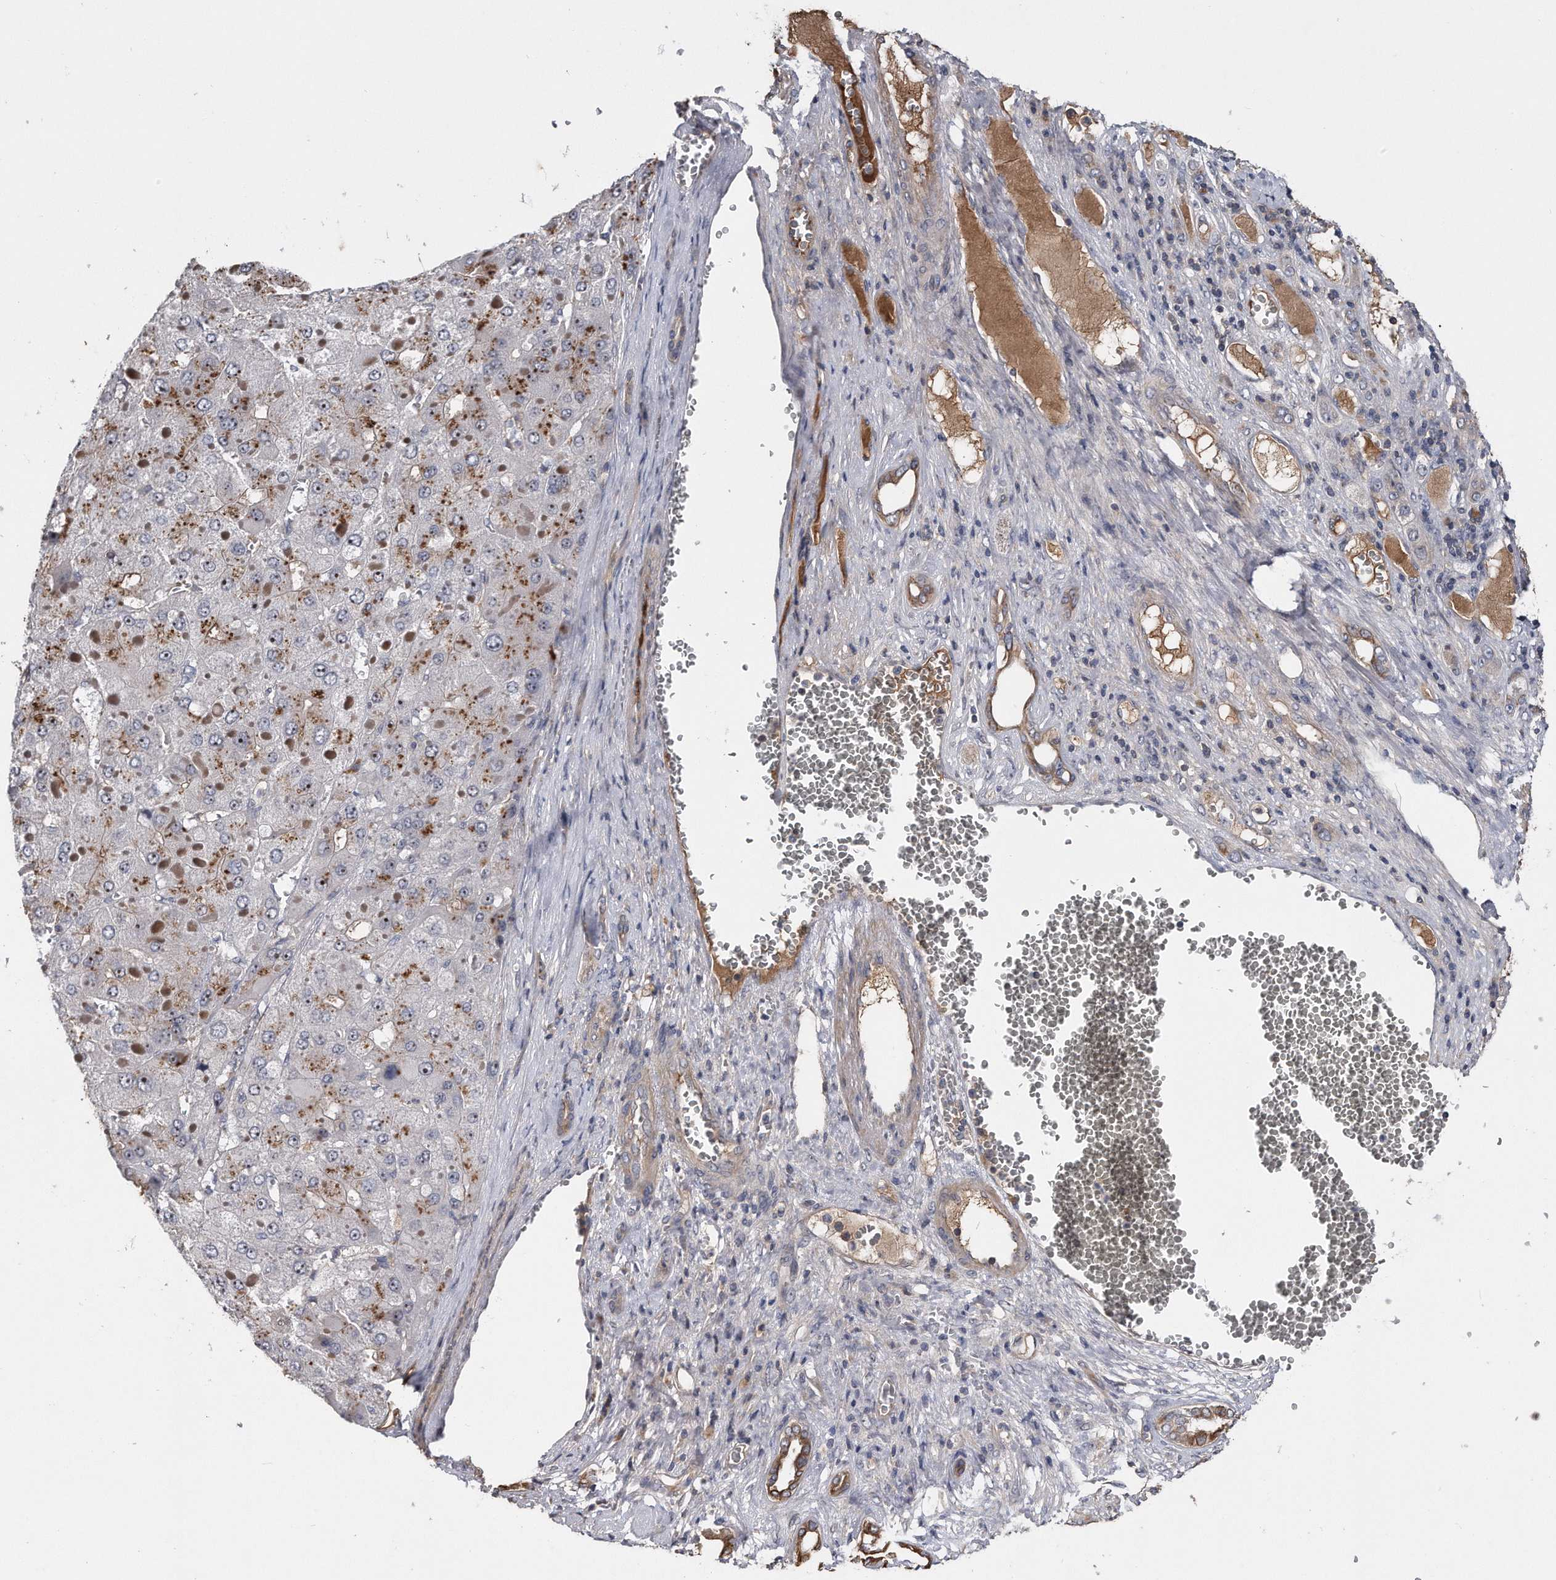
{"staining": {"intensity": "strong", "quantity": "25%-75%", "location": "cytoplasmic/membranous,nuclear"}, "tissue": "liver cancer", "cell_type": "Tumor cells", "image_type": "cancer", "snomed": [{"axis": "morphology", "description": "Carcinoma, Hepatocellular, NOS"}, {"axis": "topography", "description": "Liver"}], "caption": "Immunohistochemistry image of neoplastic tissue: human hepatocellular carcinoma (liver) stained using immunohistochemistry demonstrates high levels of strong protein expression localized specifically in the cytoplasmic/membranous and nuclear of tumor cells, appearing as a cytoplasmic/membranous and nuclear brown color.", "gene": "KCND3", "patient": {"sex": "female", "age": 73}}